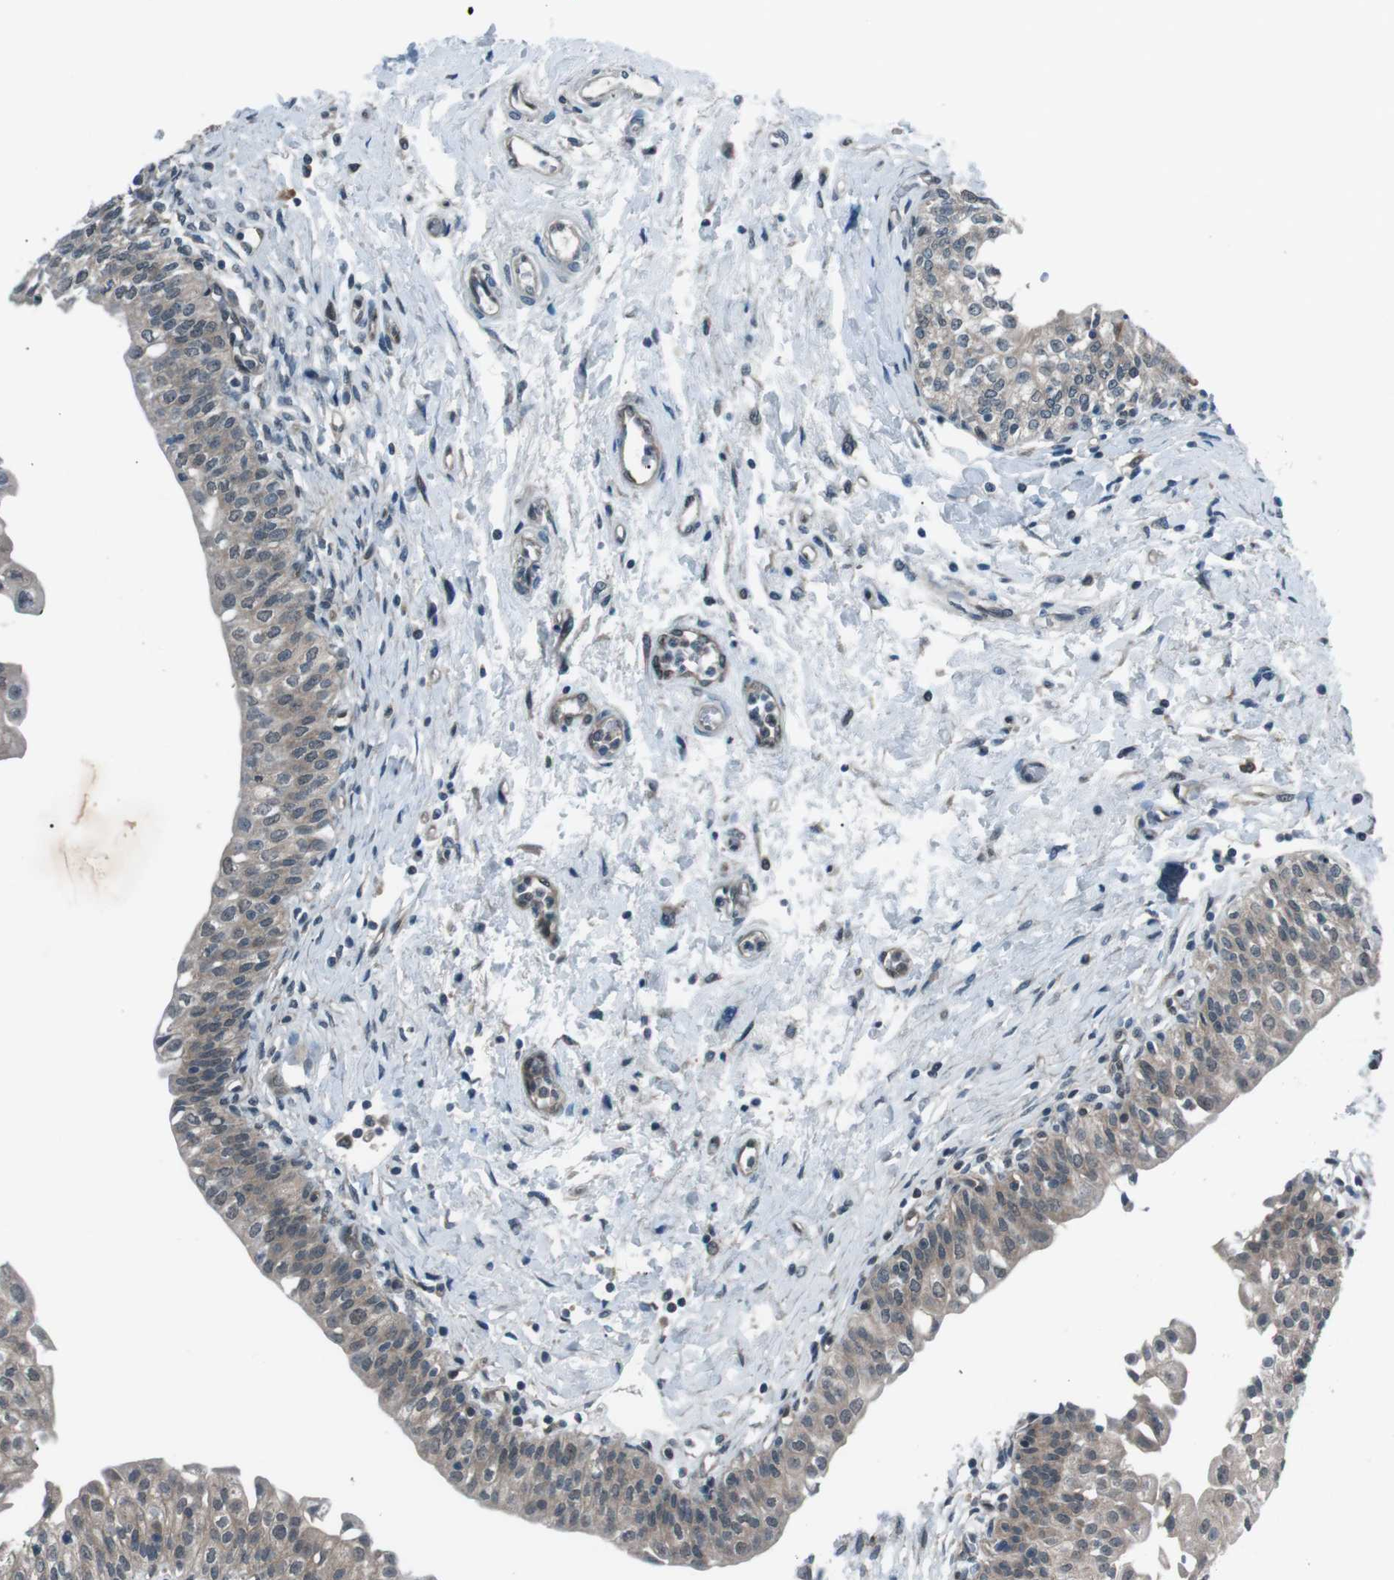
{"staining": {"intensity": "weak", "quantity": ">75%", "location": "cytoplasmic/membranous"}, "tissue": "urinary bladder", "cell_type": "Urothelial cells", "image_type": "normal", "snomed": [{"axis": "morphology", "description": "Normal tissue, NOS"}, {"axis": "topography", "description": "Urinary bladder"}], "caption": "DAB (3,3'-diaminobenzidine) immunohistochemical staining of normal urinary bladder displays weak cytoplasmic/membranous protein staining in about >75% of urothelial cells.", "gene": "LRIG2", "patient": {"sex": "male", "age": 55}}